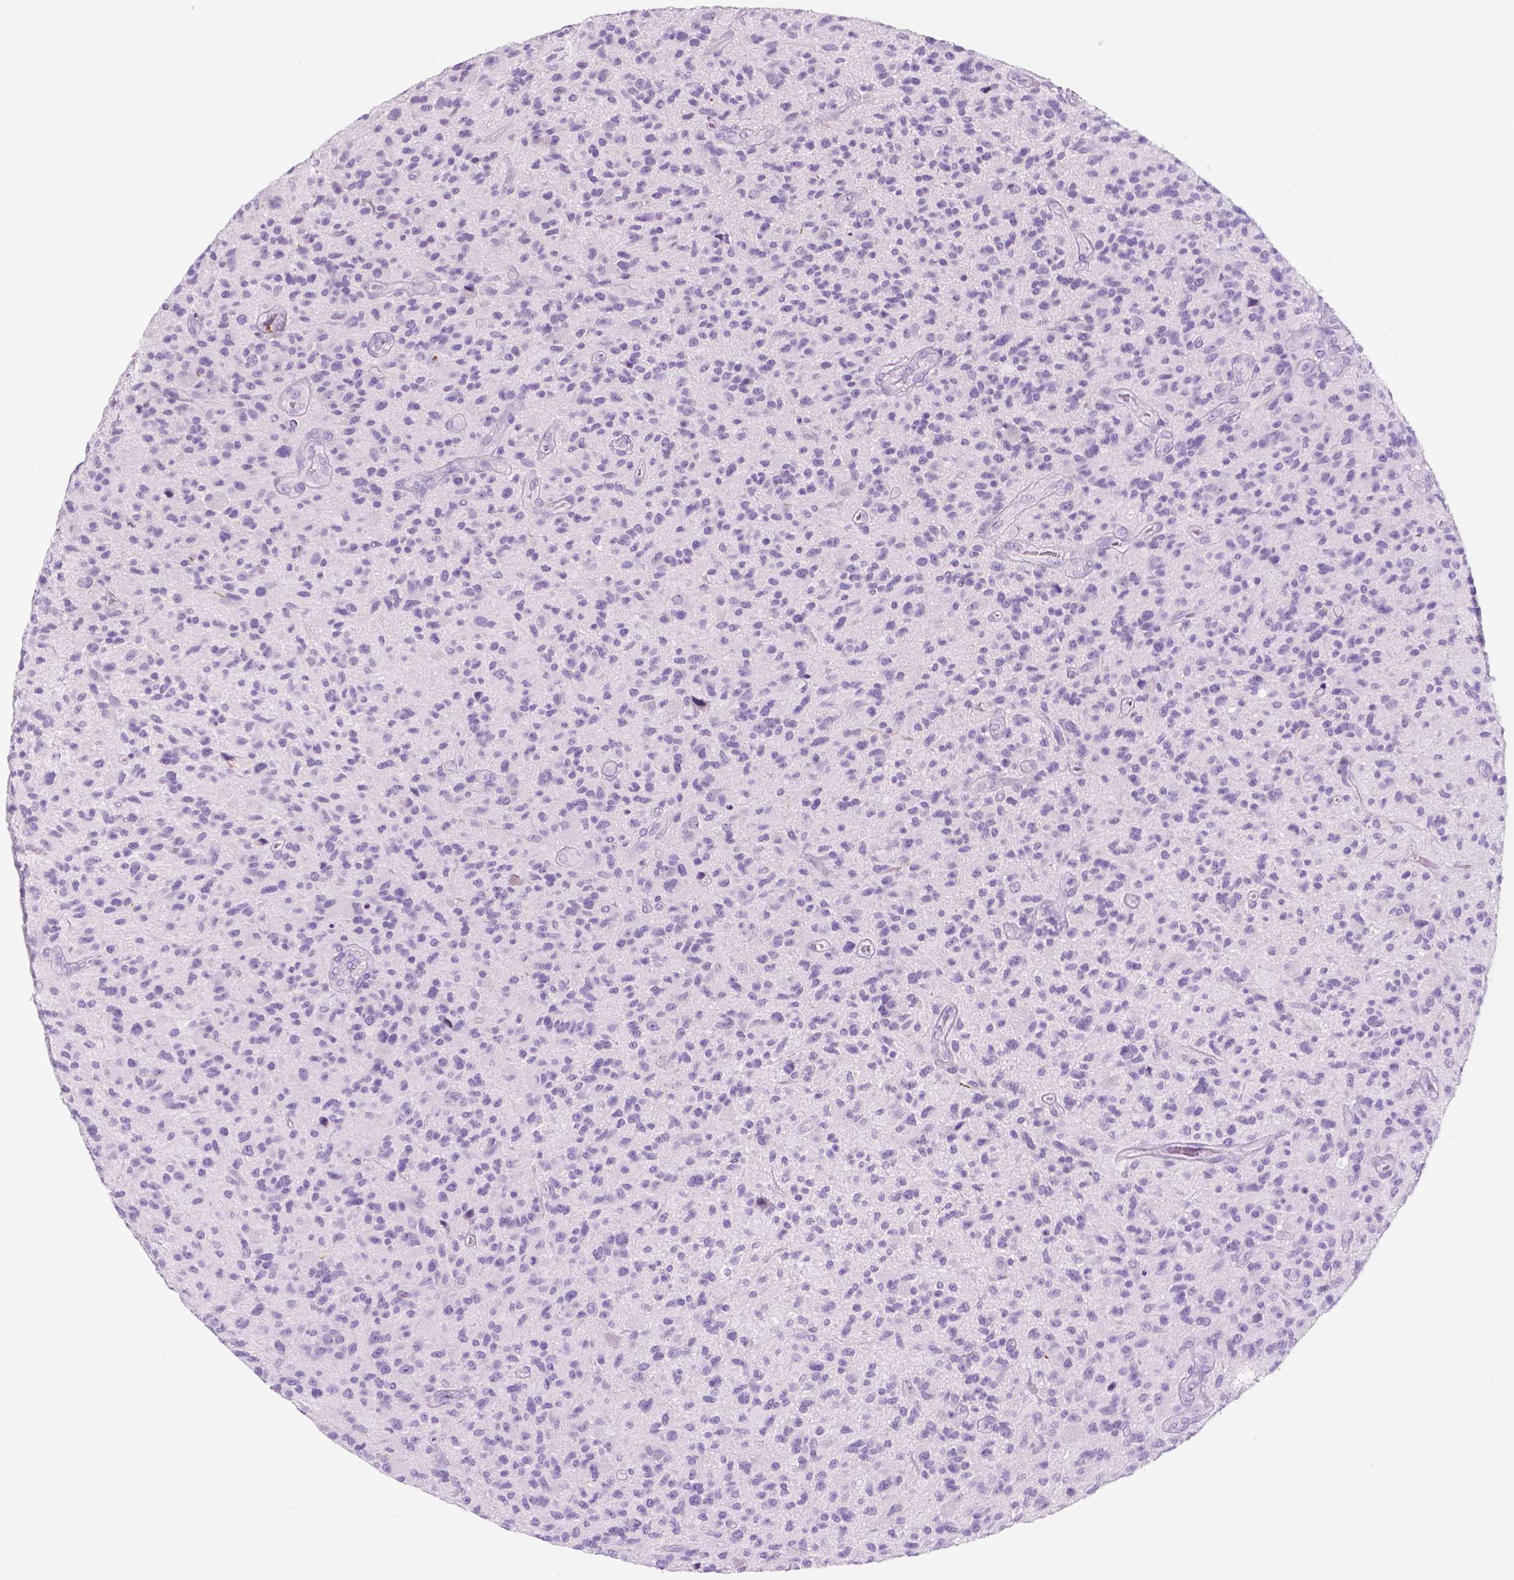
{"staining": {"intensity": "negative", "quantity": "none", "location": "none"}, "tissue": "glioma", "cell_type": "Tumor cells", "image_type": "cancer", "snomed": [{"axis": "morphology", "description": "Glioma, malignant, High grade"}, {"axis": "topography", "description": "Brain"}], "caption": "This is an immunohistochemistry (IHC) photomicrograph of glioma. There is no staining in tumor cells.", "gene": "CUZD1", "patient": {"sex": "male", "age": 47}}